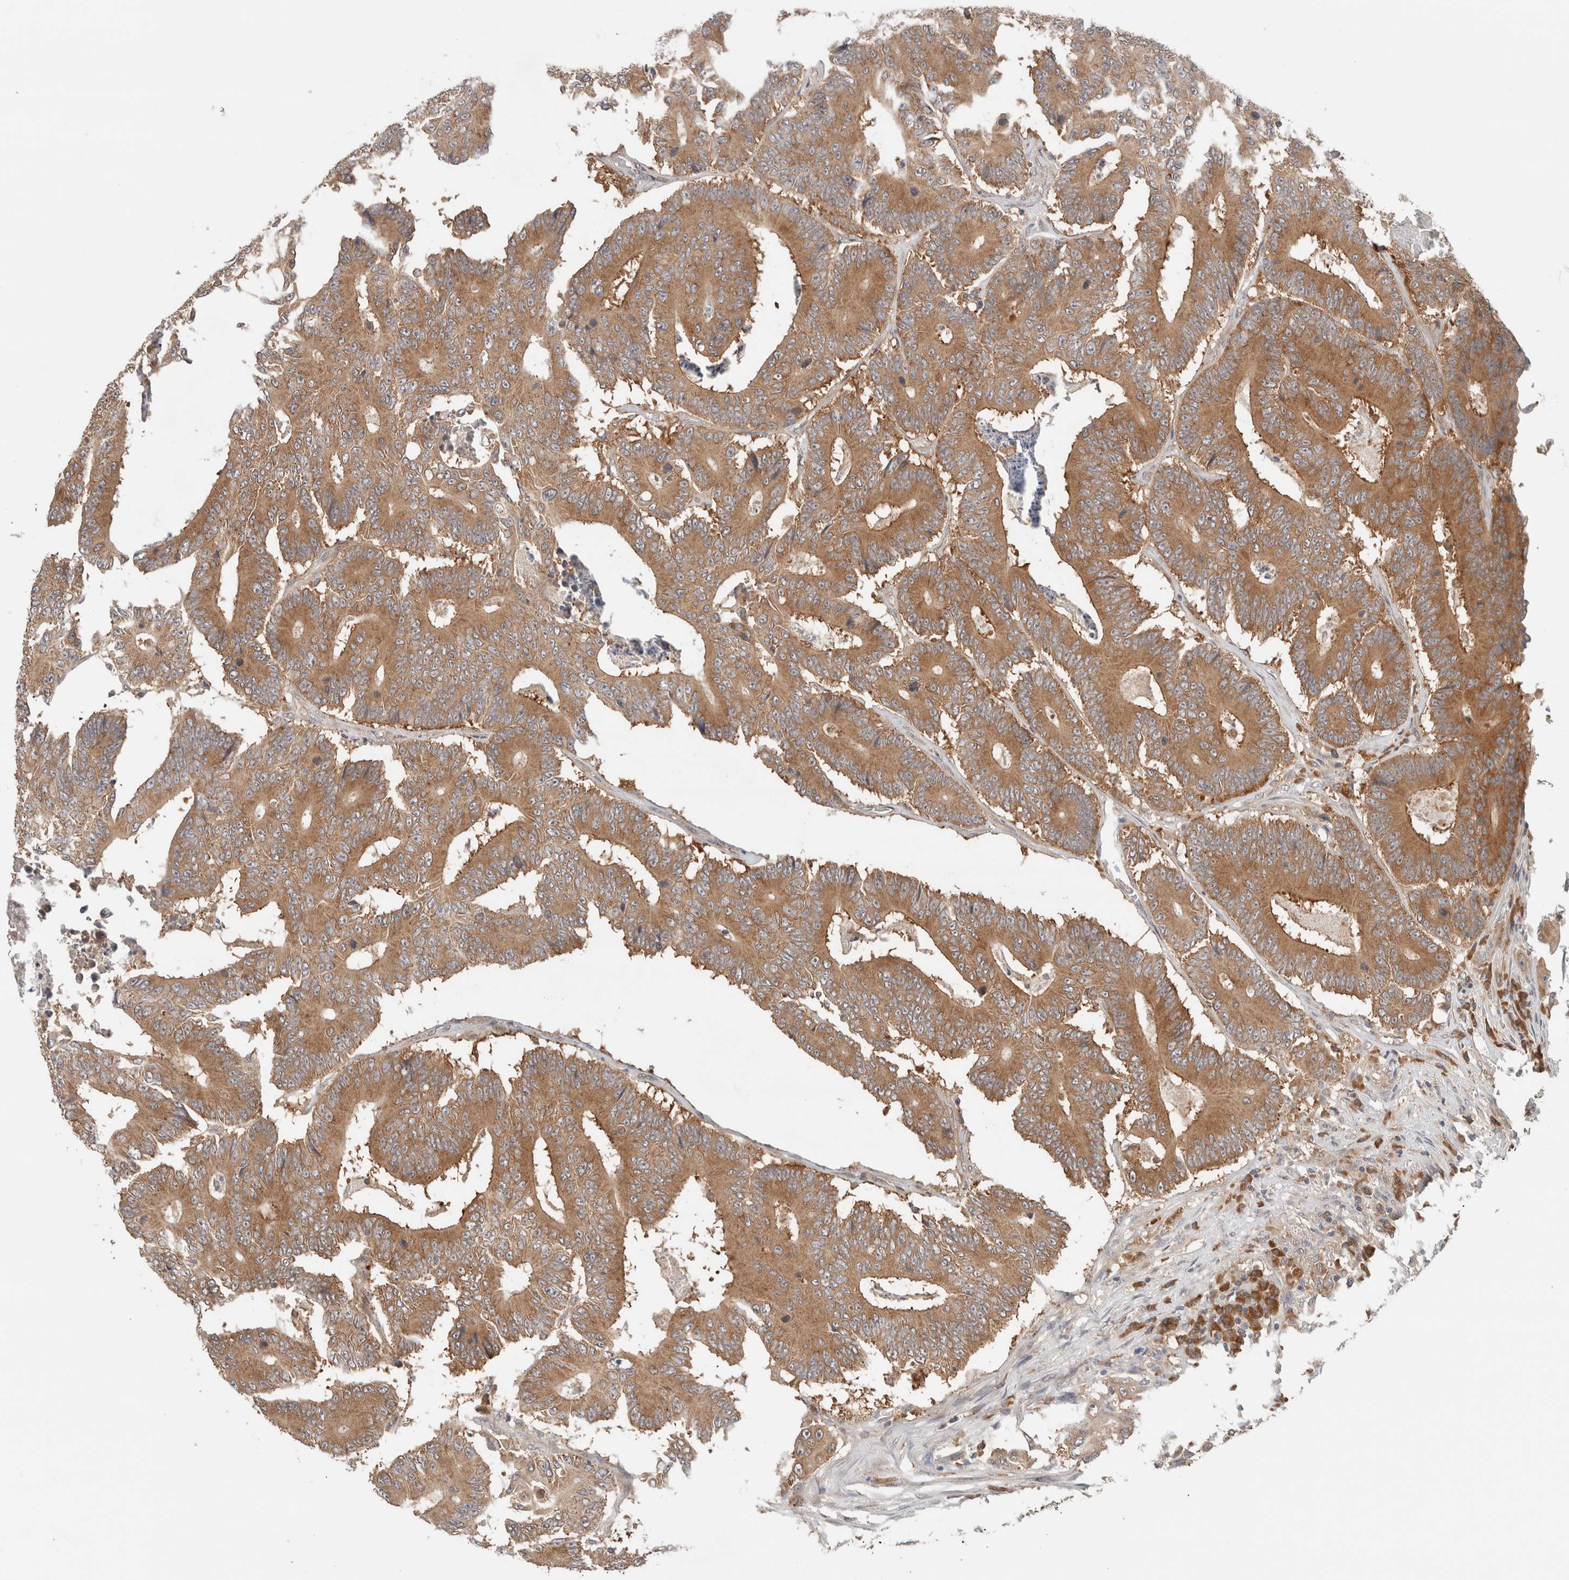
{"staining": {"intensity": "moderate", "quantity": ">75%", "location": "cytoplasmic/membranous"}, "tissue": "colorectal cancer", "cell_type": "Tumor cells", "image_type": "cancer", "snomed": [{"axis": "morphology", "description": "Adenocarcinoma, NOS"}, {"axis": "topography", "description": "Colon"}], "caption": "About >75% of tumor cells in human colorectal cancer (adenocarcinoma) exhibit moderate cytoplasmic/membranous protein staining as visualized by brown immunohistochemical staining.", "gene": "ARFGEF2", "patient": {"sex": "male", "age": 83}}